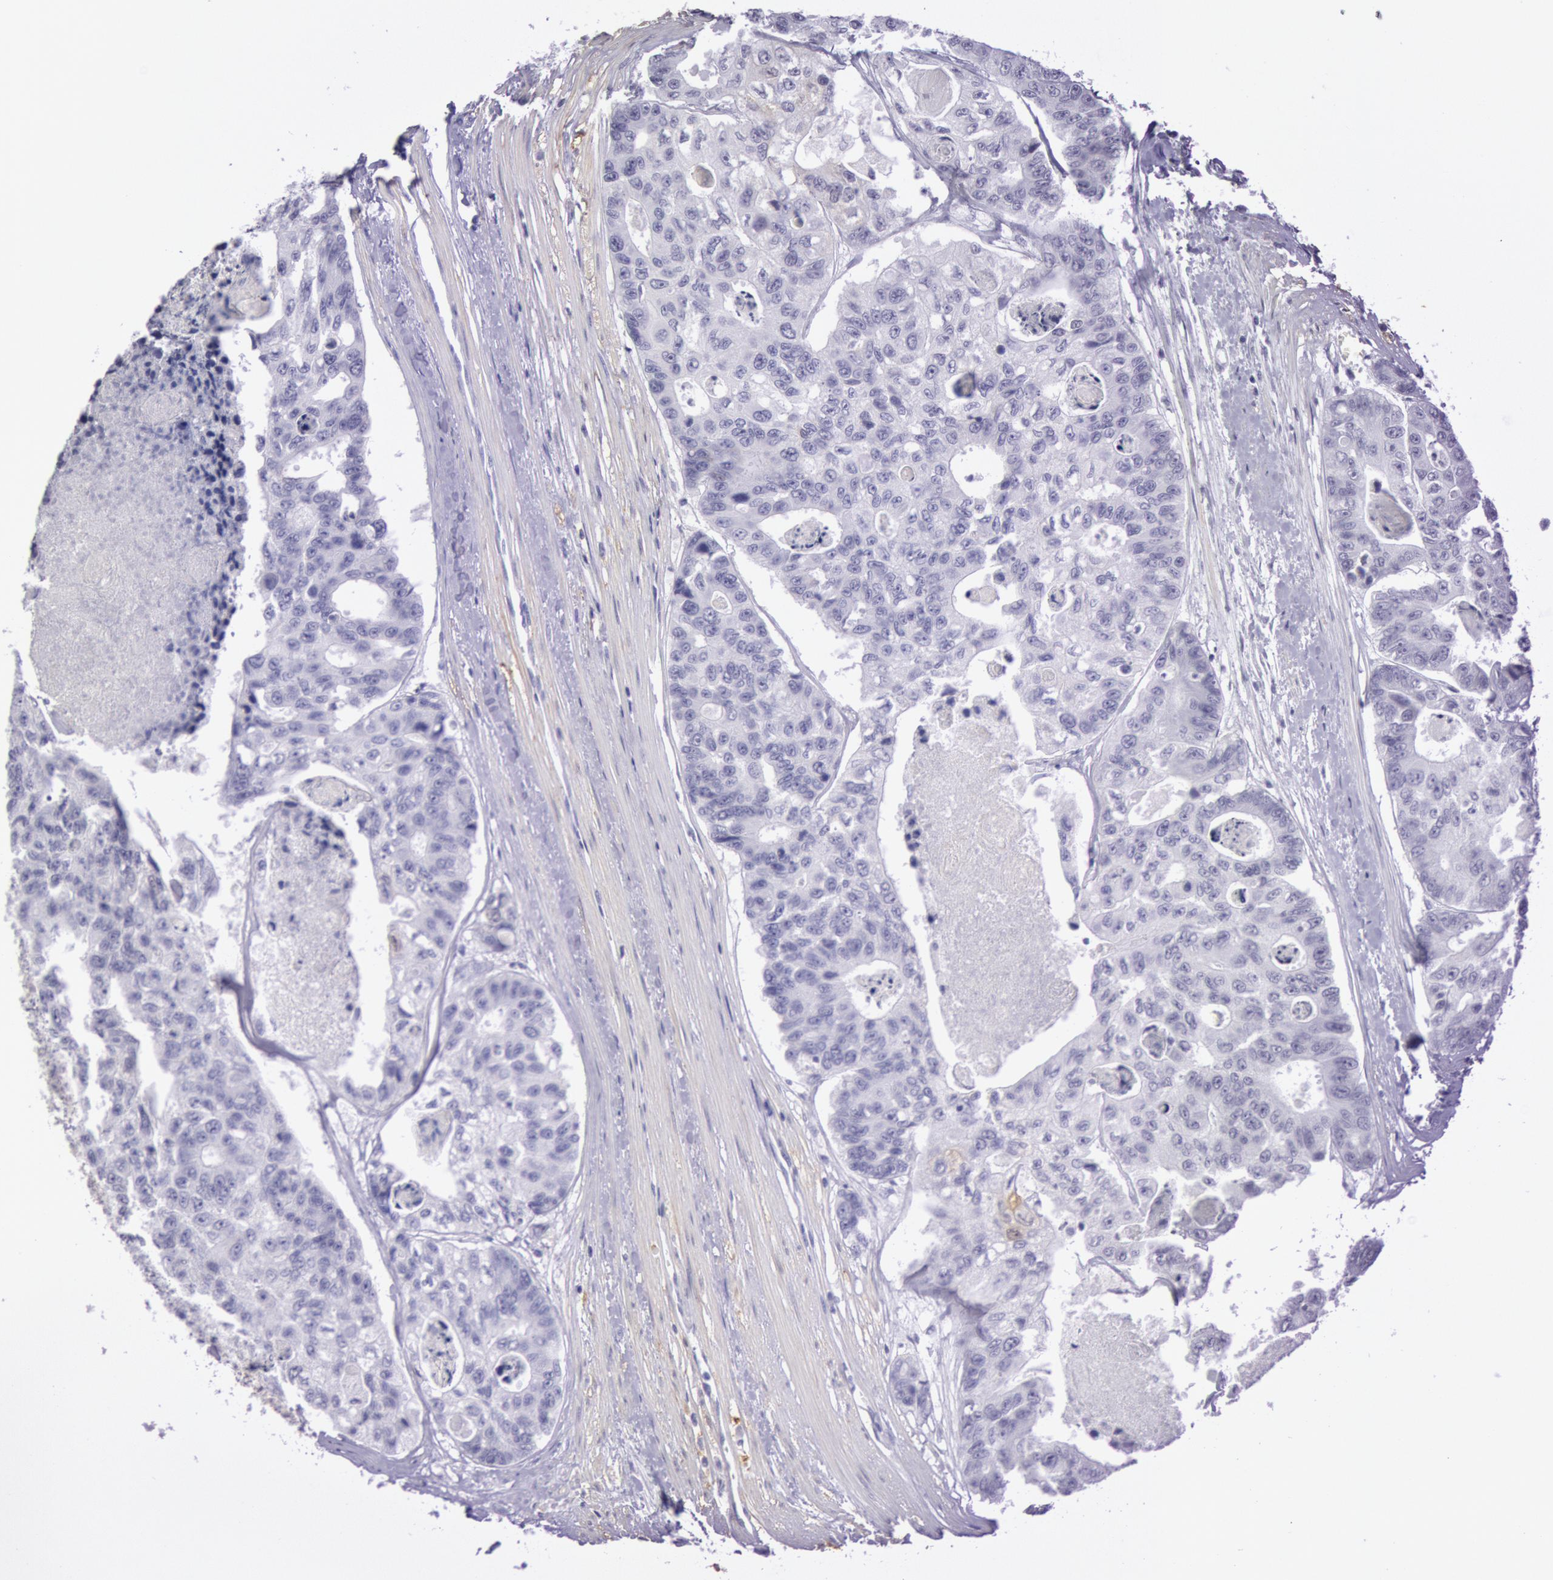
{"staining": {"intensity": "negative", "quantity": "none", "location": "none"}, "tissue": "colorectal cancer", "cell_type": "Tumor cells", "image_type": "cancer", "snomed": [{"axis": "morphology", "description": "Adenocarcinoma, NOS"}, {"axis": "topography", "description": "Colon"}], "caption": "Immunohistochemistry of colorectal adenocarcinoma reveals no positivity in tumor cells.", "gene": "CKB", "patient": {"sex": "female", "age": 86}}